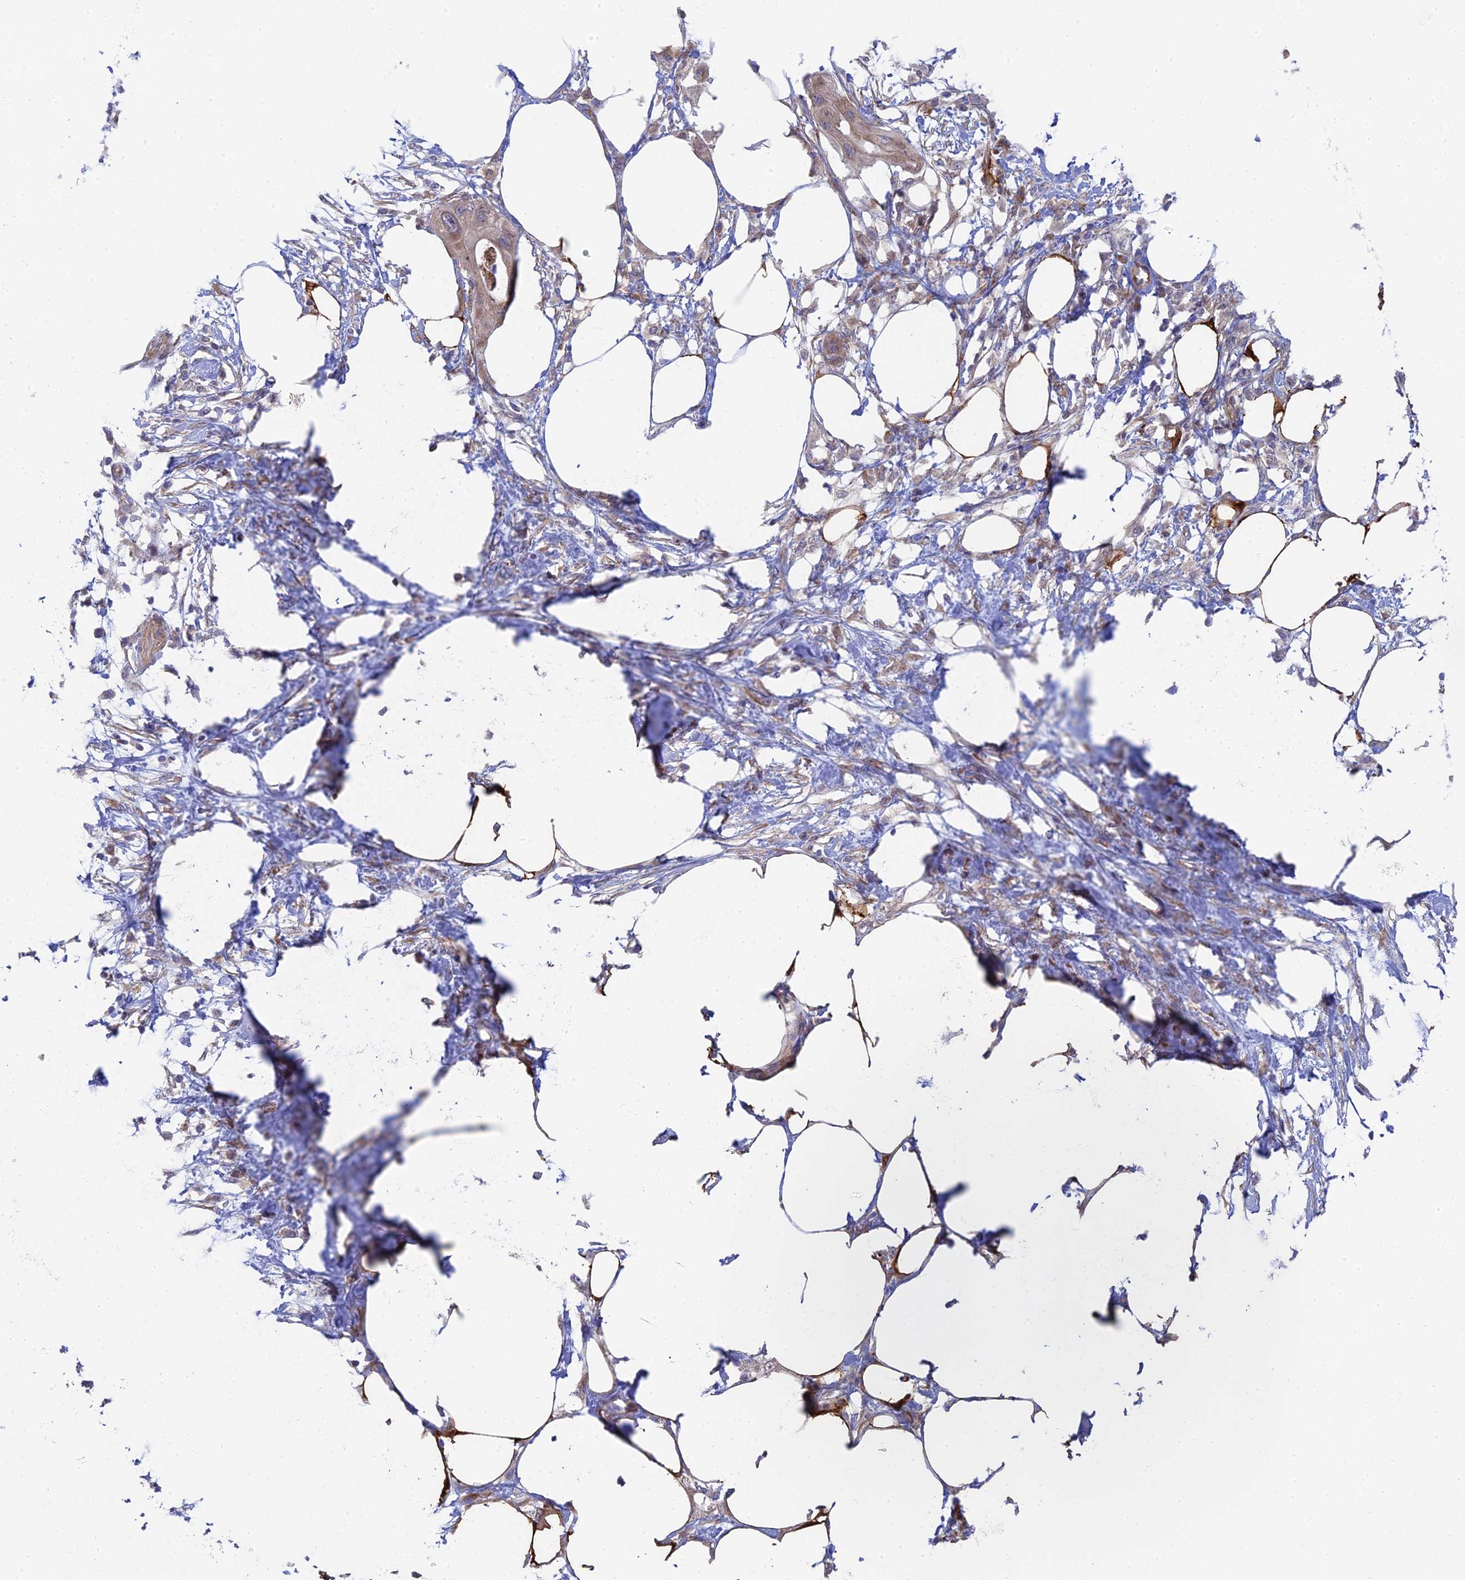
{"staining": {"intensity": "moderate", "quantity": ">75%", "location": "cytoplasmic/membranous"}, "tissue": "pancreatic cancer", "cell_type": "Tumor cells", "image_type": "cancer", "snomed": [{"axis": "morphology", "description": "Adenocarcinoma, NOS"}, {"axis": "topography", "description": "Pancreas"}], "caption": "Immunohistochemical staining of human pancreatic cancer exhibits moderate cytoplasmic/membranous protein expression in approximately >75% of tumor cells. (DAB = brown stain, brightfield microscopy at high magnification).", "gene": "INCA1", "patient": {"sex": "male", "age": 68}}